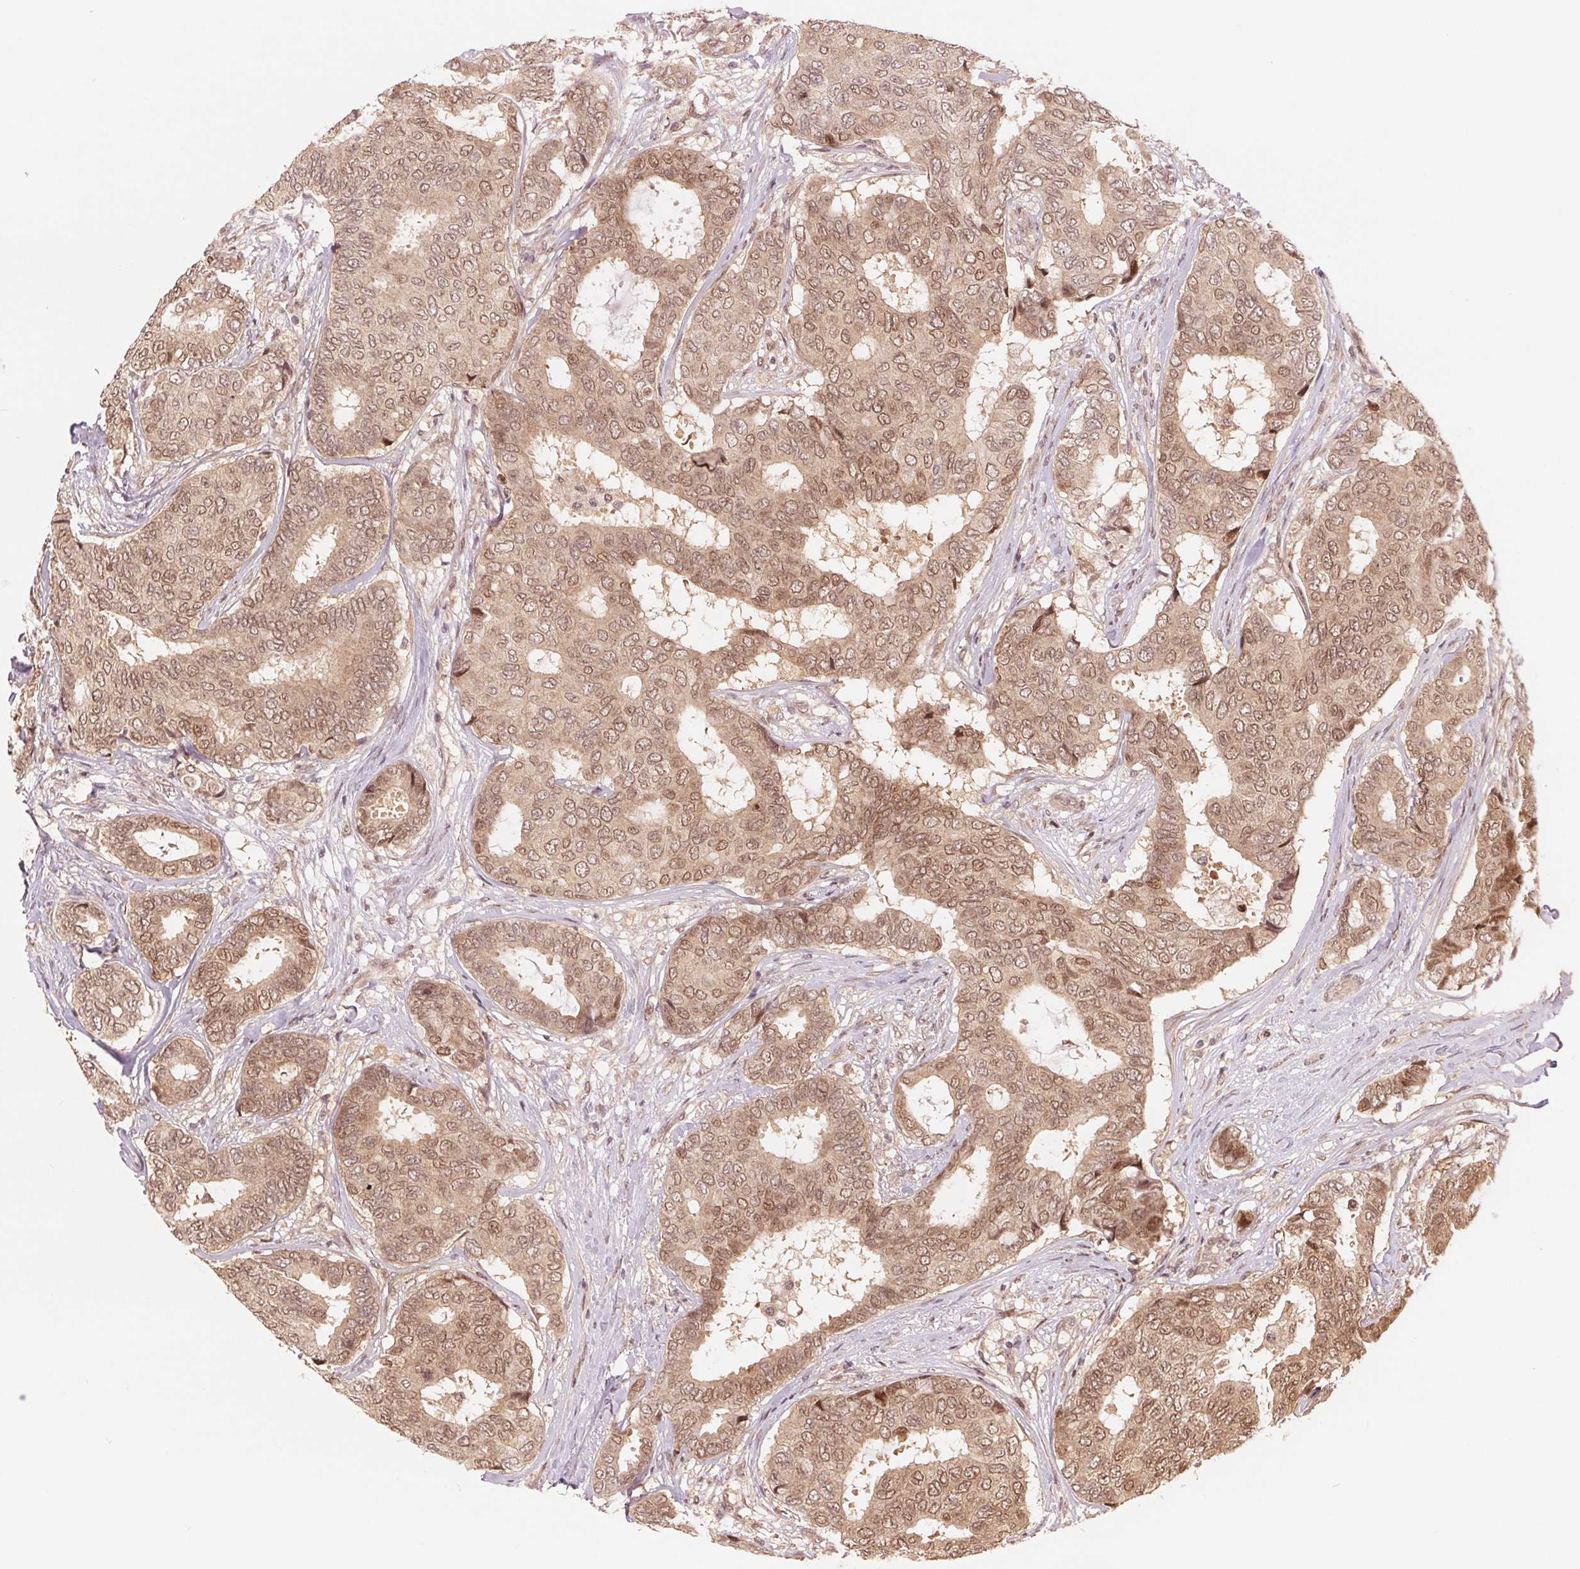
{"staining": {"intensity": "moderate", "quantity": ">75%", "location": "cytoplasmic/membranous,nuclear"}, "tissue": "breast cancer", "cell_type": "Tumor cells", "image_type": "cancer", "snomed": [{"axis": "morphology", "description": "Duct carcinoma"}, {"axis": "topography", "description": "Breast"}], "caption": "Immunohistochemical staining of intraductal carcinoma (breast) demonstrates medium levels of moderate cytoplasmic/membranous and nuclear protein positivity in about >75% of tumor cells.", "gene": "ERI3", "patient": {"sex": "female", "age": 75}}